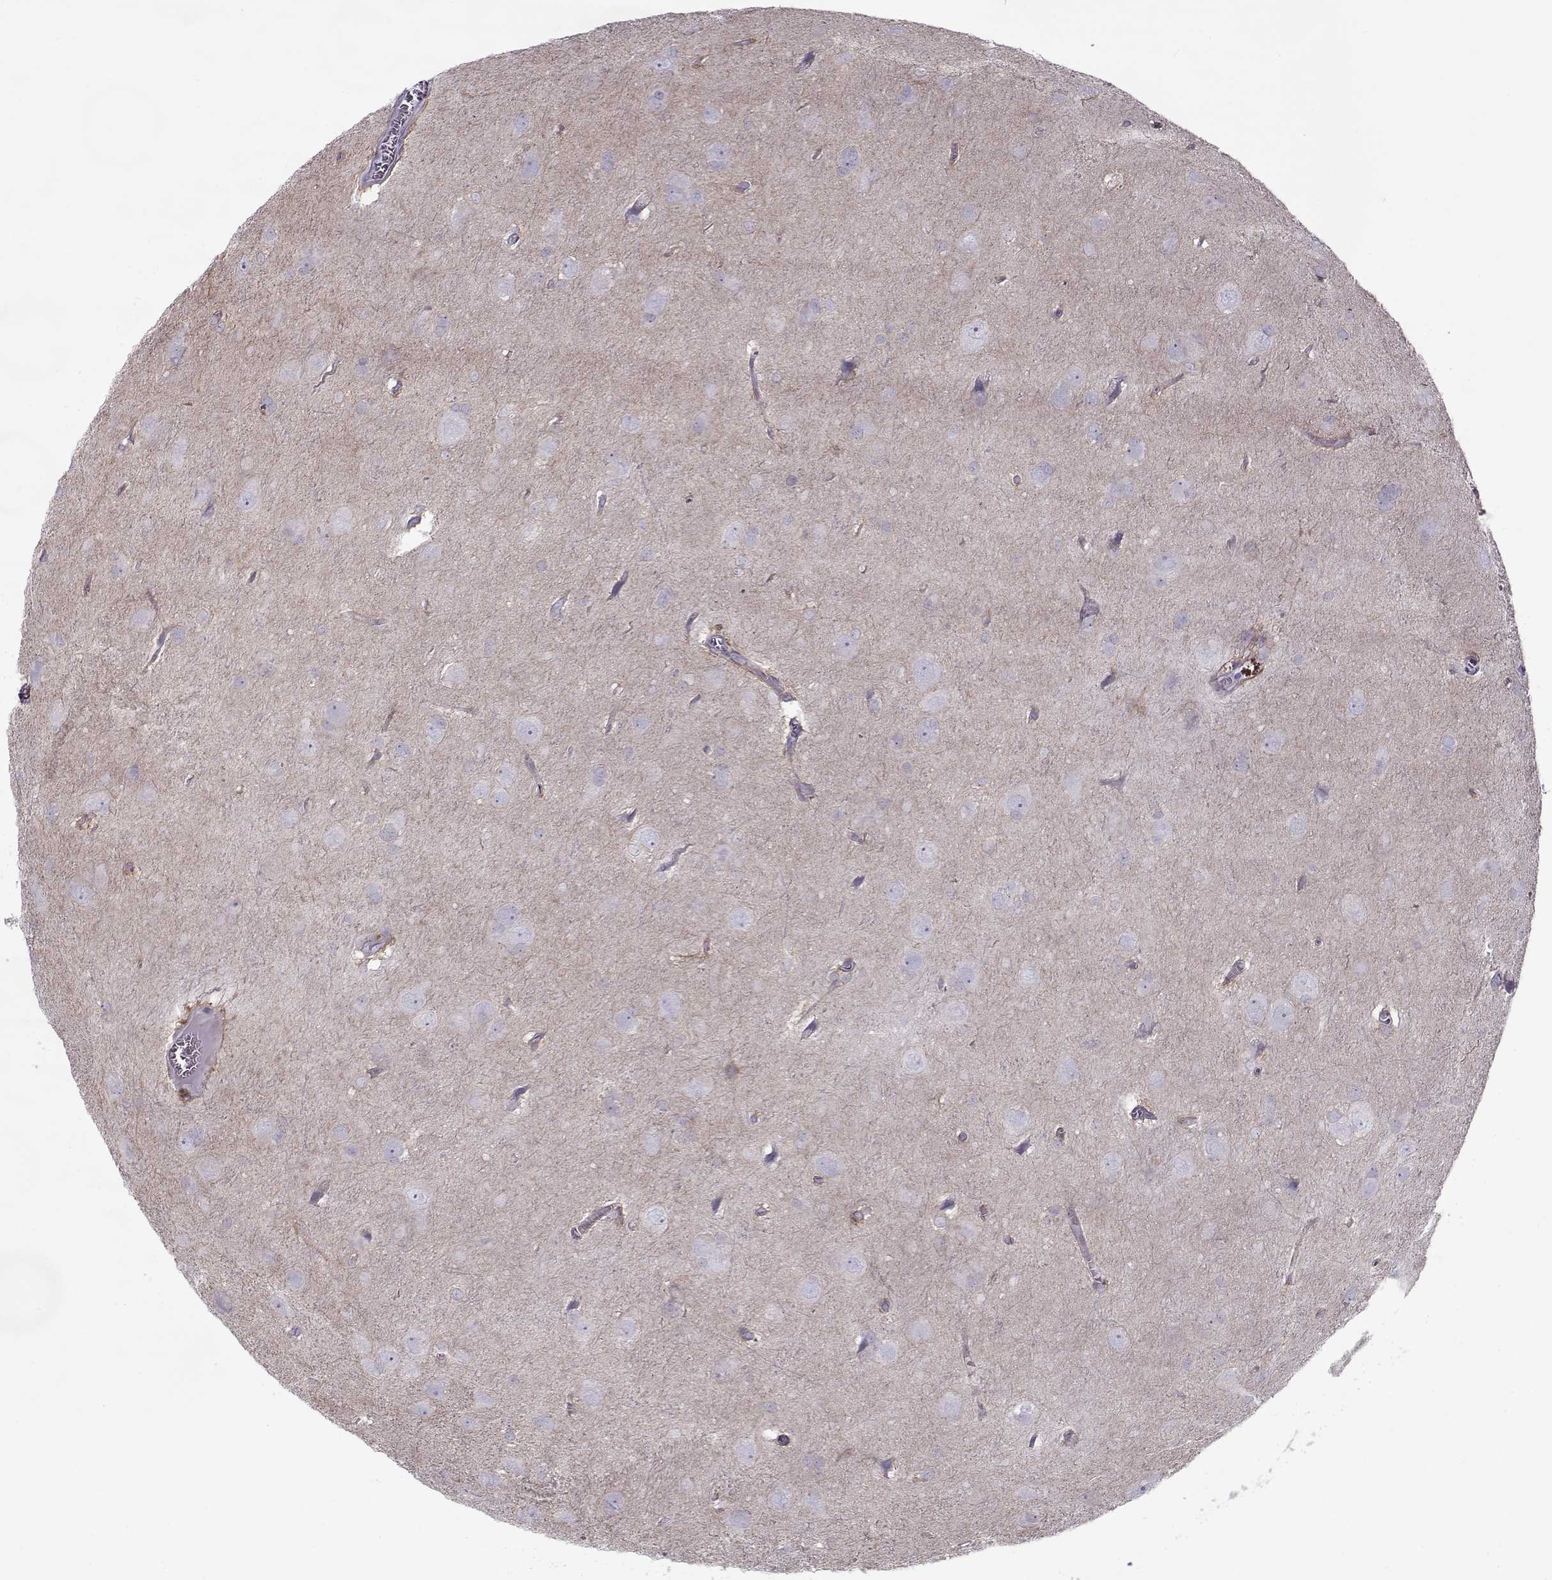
{"staining": {"intensity": "negative", "quantity": "none", "location": "none"}, "tissue": "glioma", "cell_type": "Tumor cells", "image_type": "cancer", "snomed": [{"axis": "morphology", "description": "Glioma, malignant, Low grade"}, {"axis": "topography", "description": "Brain"}], "caption": "IHC micrograph of neoplastic tissue: human glioma stained with DAB (3,3'-diaminobenzidine) shows no significant protein positivity in tumor cells. (Immunohistochemistry, brightfield microscopy, high magnification).", "gene": "PP2D1", "patient": {"sex": "male", "age": 58}}